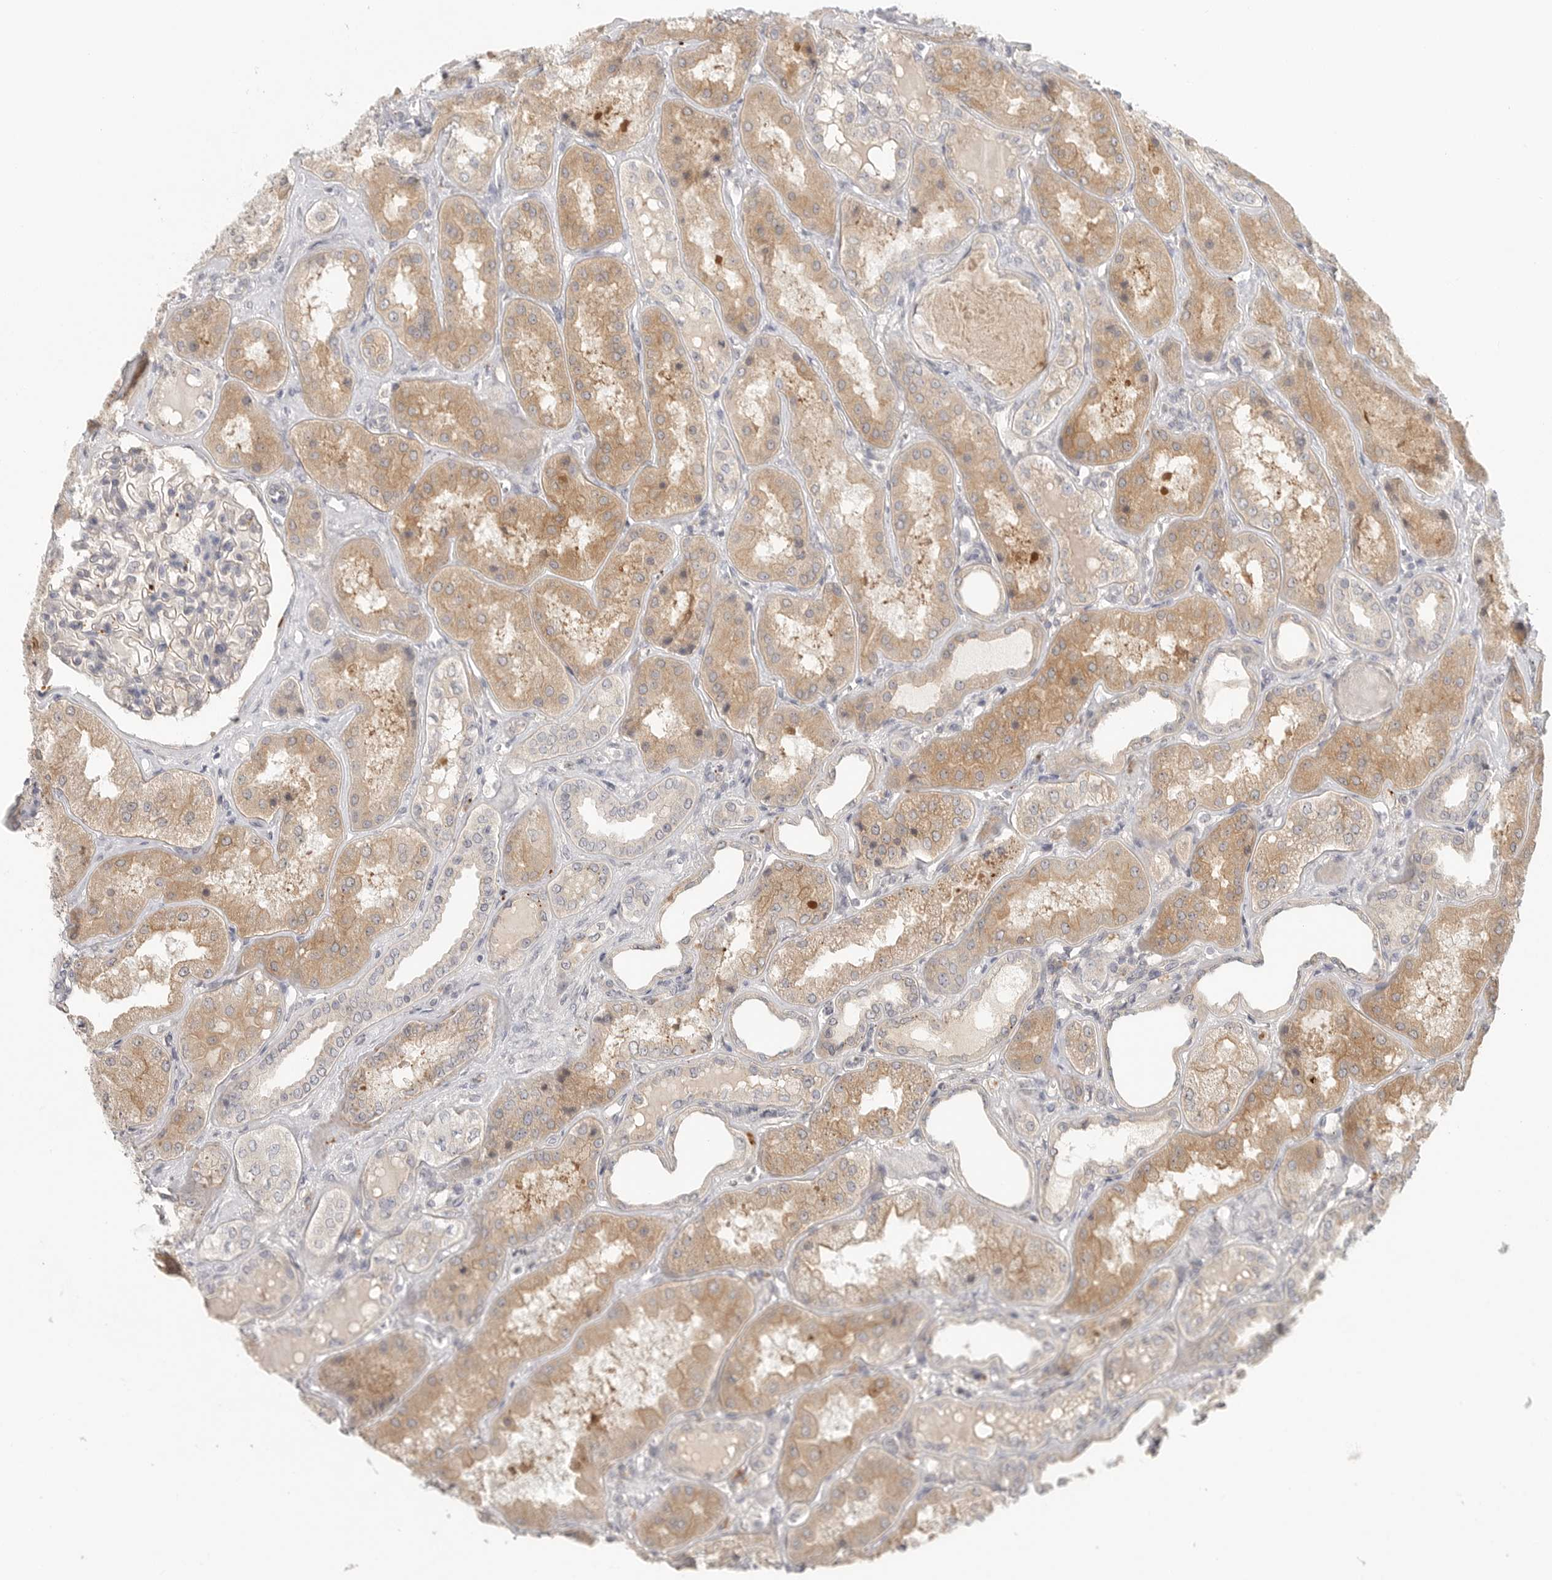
{"staining": {"intensity": "negative", "quantity": "none", "location": "none"}, "tissue": "kidney", "cell_type": "Cells in glomeruli", "image_type": "normal", "snomed": [{"axis": "morphology", "description": "Normal tissue, NOS"}, {"axis": "topography", "description": "Kidney"}], "caption": "A histopathology image of human kidney is negative for staining in cells in glomeruli. (DAB (3,3'-diaminobenzidine) IHC with hematoxylin counter stain).", "gene": "HDAC6", "patient": {"sex": "female", "age": 56}}